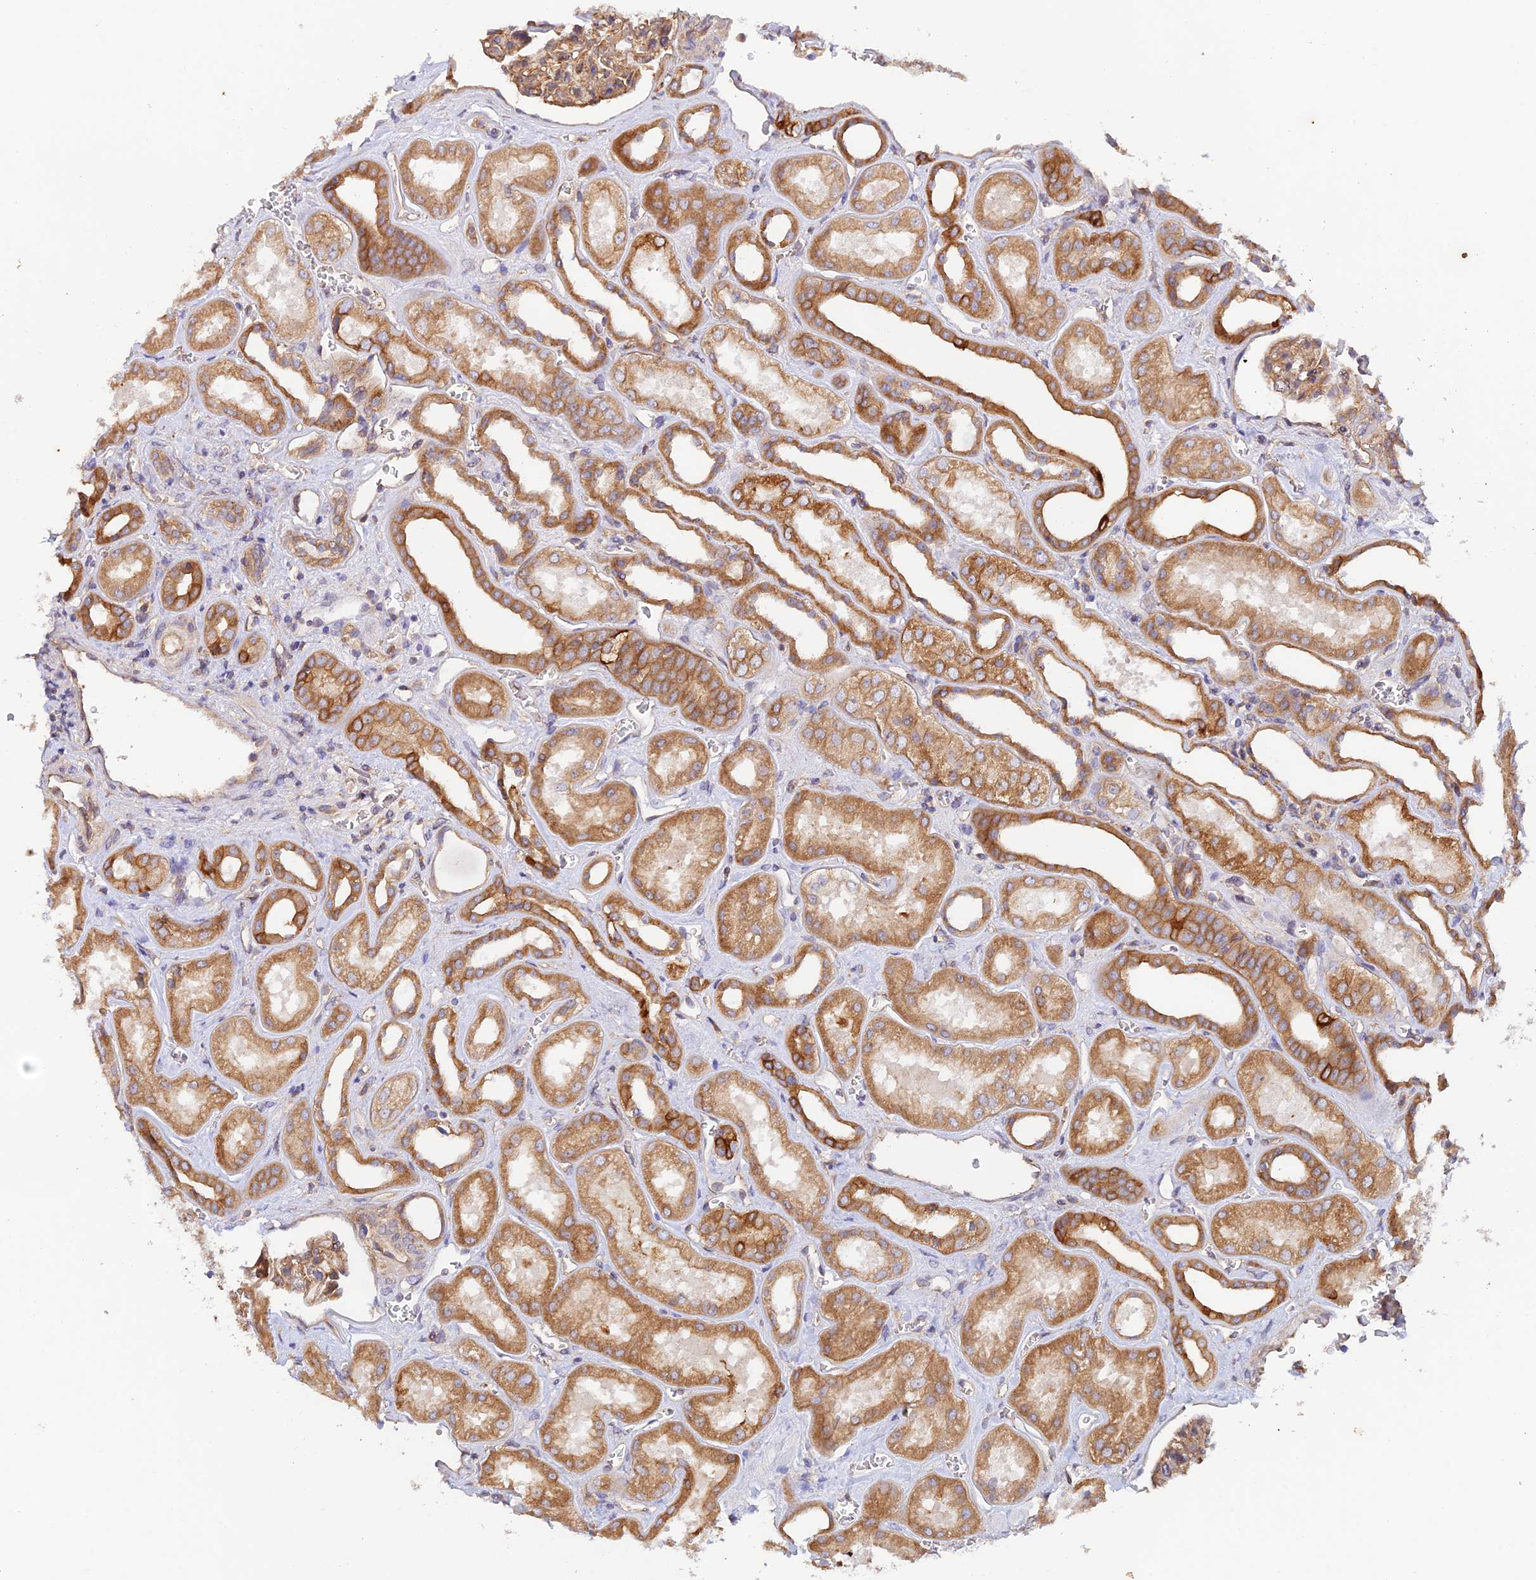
{"staining": {"intensity": "weak", "quantity": ">75%", "location": "cytoplasmic/membranous"}, "tissue": "kidney", "cell_type": "Cells in glomeruli", "image_type": "normal", "snomed": [{"axis": "morphology", "description": "Normal tissue, NOS"}, {"axis": "morphology", "description": "Adenocarcinoma, NOS"}, {"axis": "topography", "description": "Kidney"}], "caption": "A brown stain highlights weak cytoplasmic/membranous expression of a protein in cells in glomeruli of normal kidney. (DAB = brown stain, brightfield microscopy at high magnification).", "gene": "MYO9A", "patient": {"sex": "female", "age": 68}}